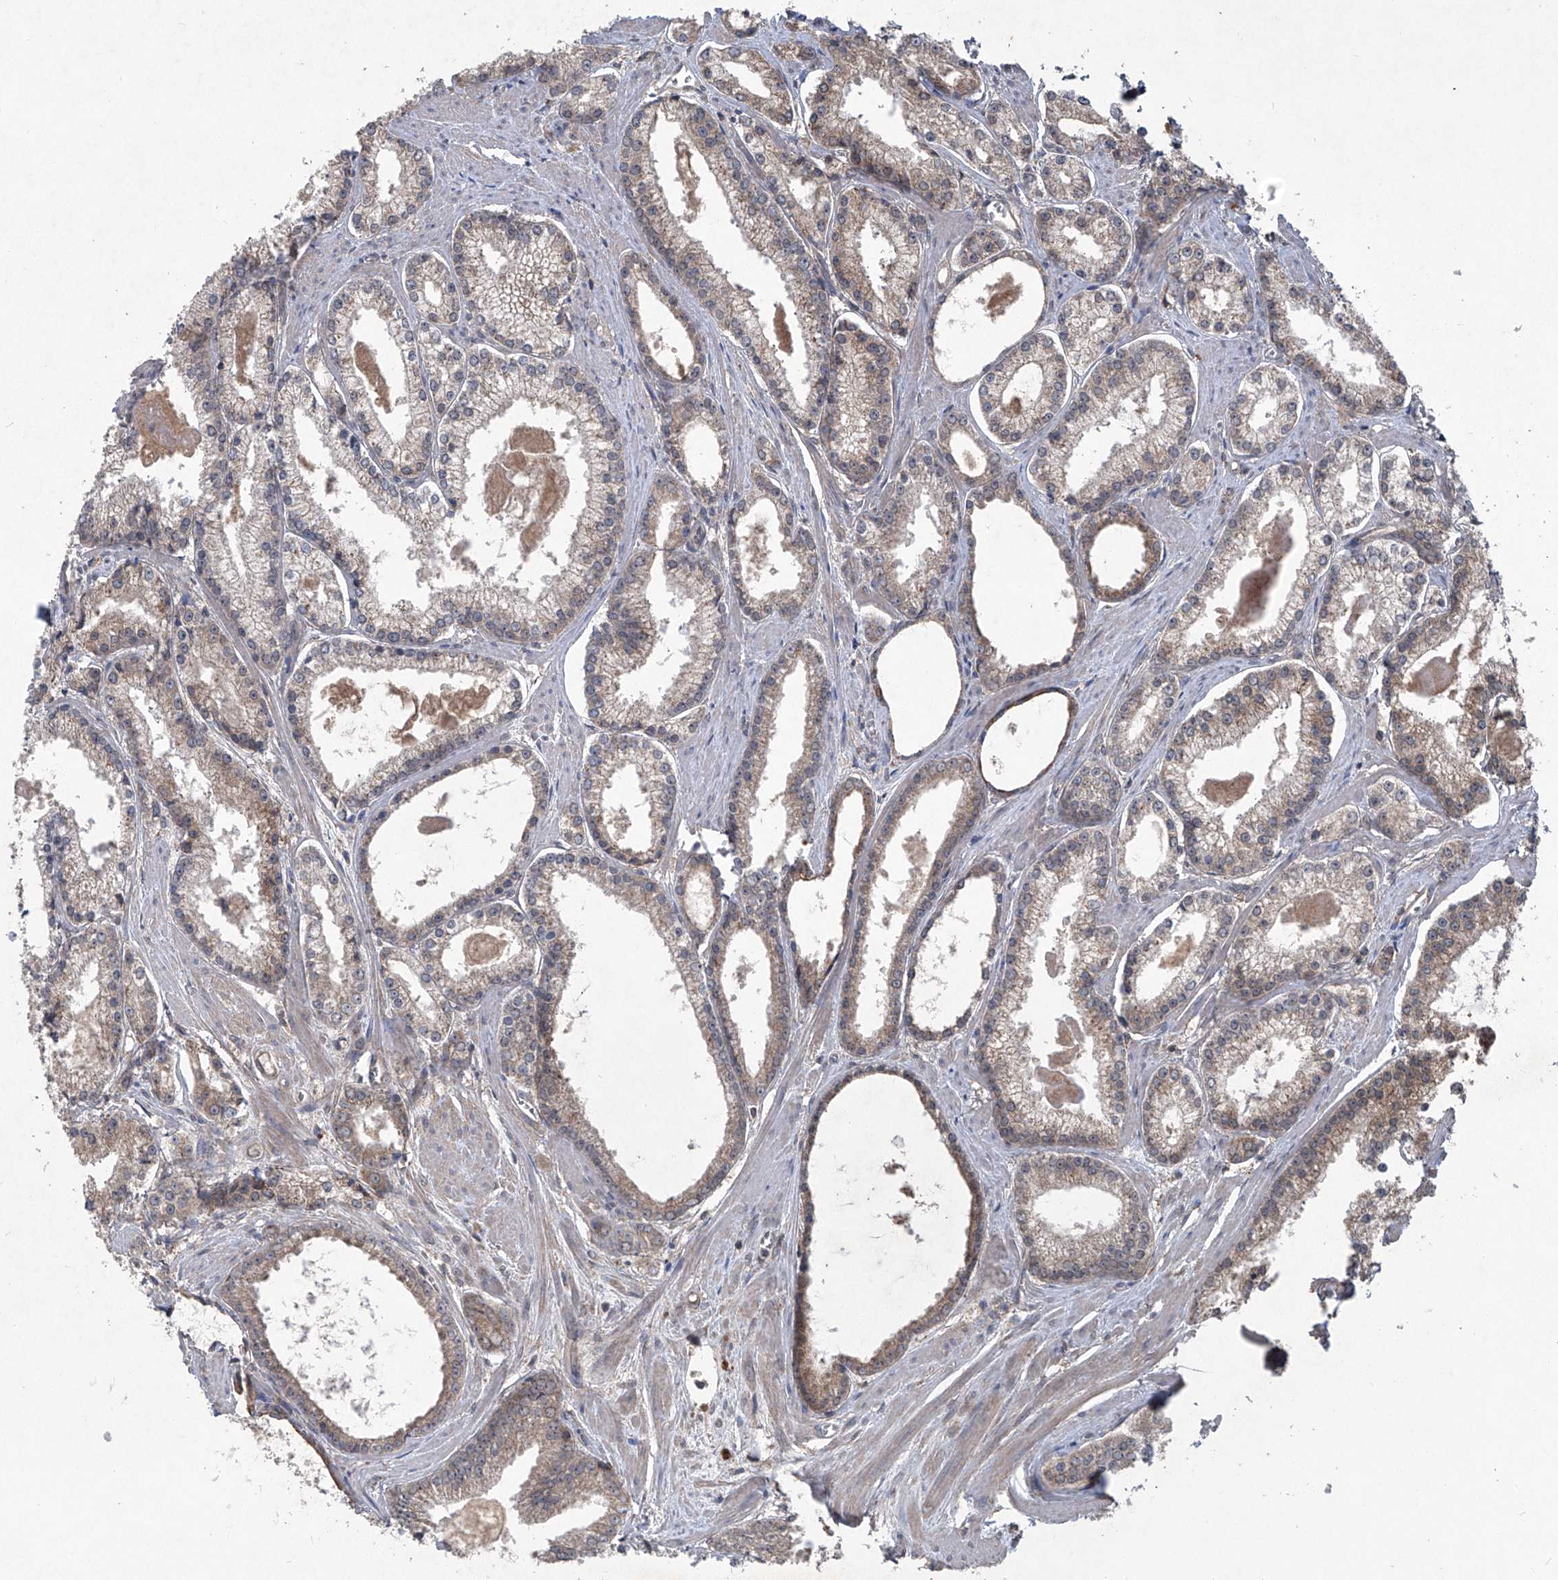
{"staining": {"intensity": "weak", "quantity": ">75%", "location": "cytoplasmic/membranous"}, "tissue": "prostate cancer", "cell_type": "Tumor cells", "image_type": "cancer", "snomed": [{"axis": "morphology", "description": "Adenocarcinoma, Low grade"}, {"axis": "topography", "description": "Prostate"}], "caption": "Low-grade adenocarcinoma (prostate) stained for a protein (brown) shows weak cytoplasmic/membranous positive expression in approximately >75% of tumor cells.", "gene": "SUMF2", "patient": {"sex": "male", "age": 54}}